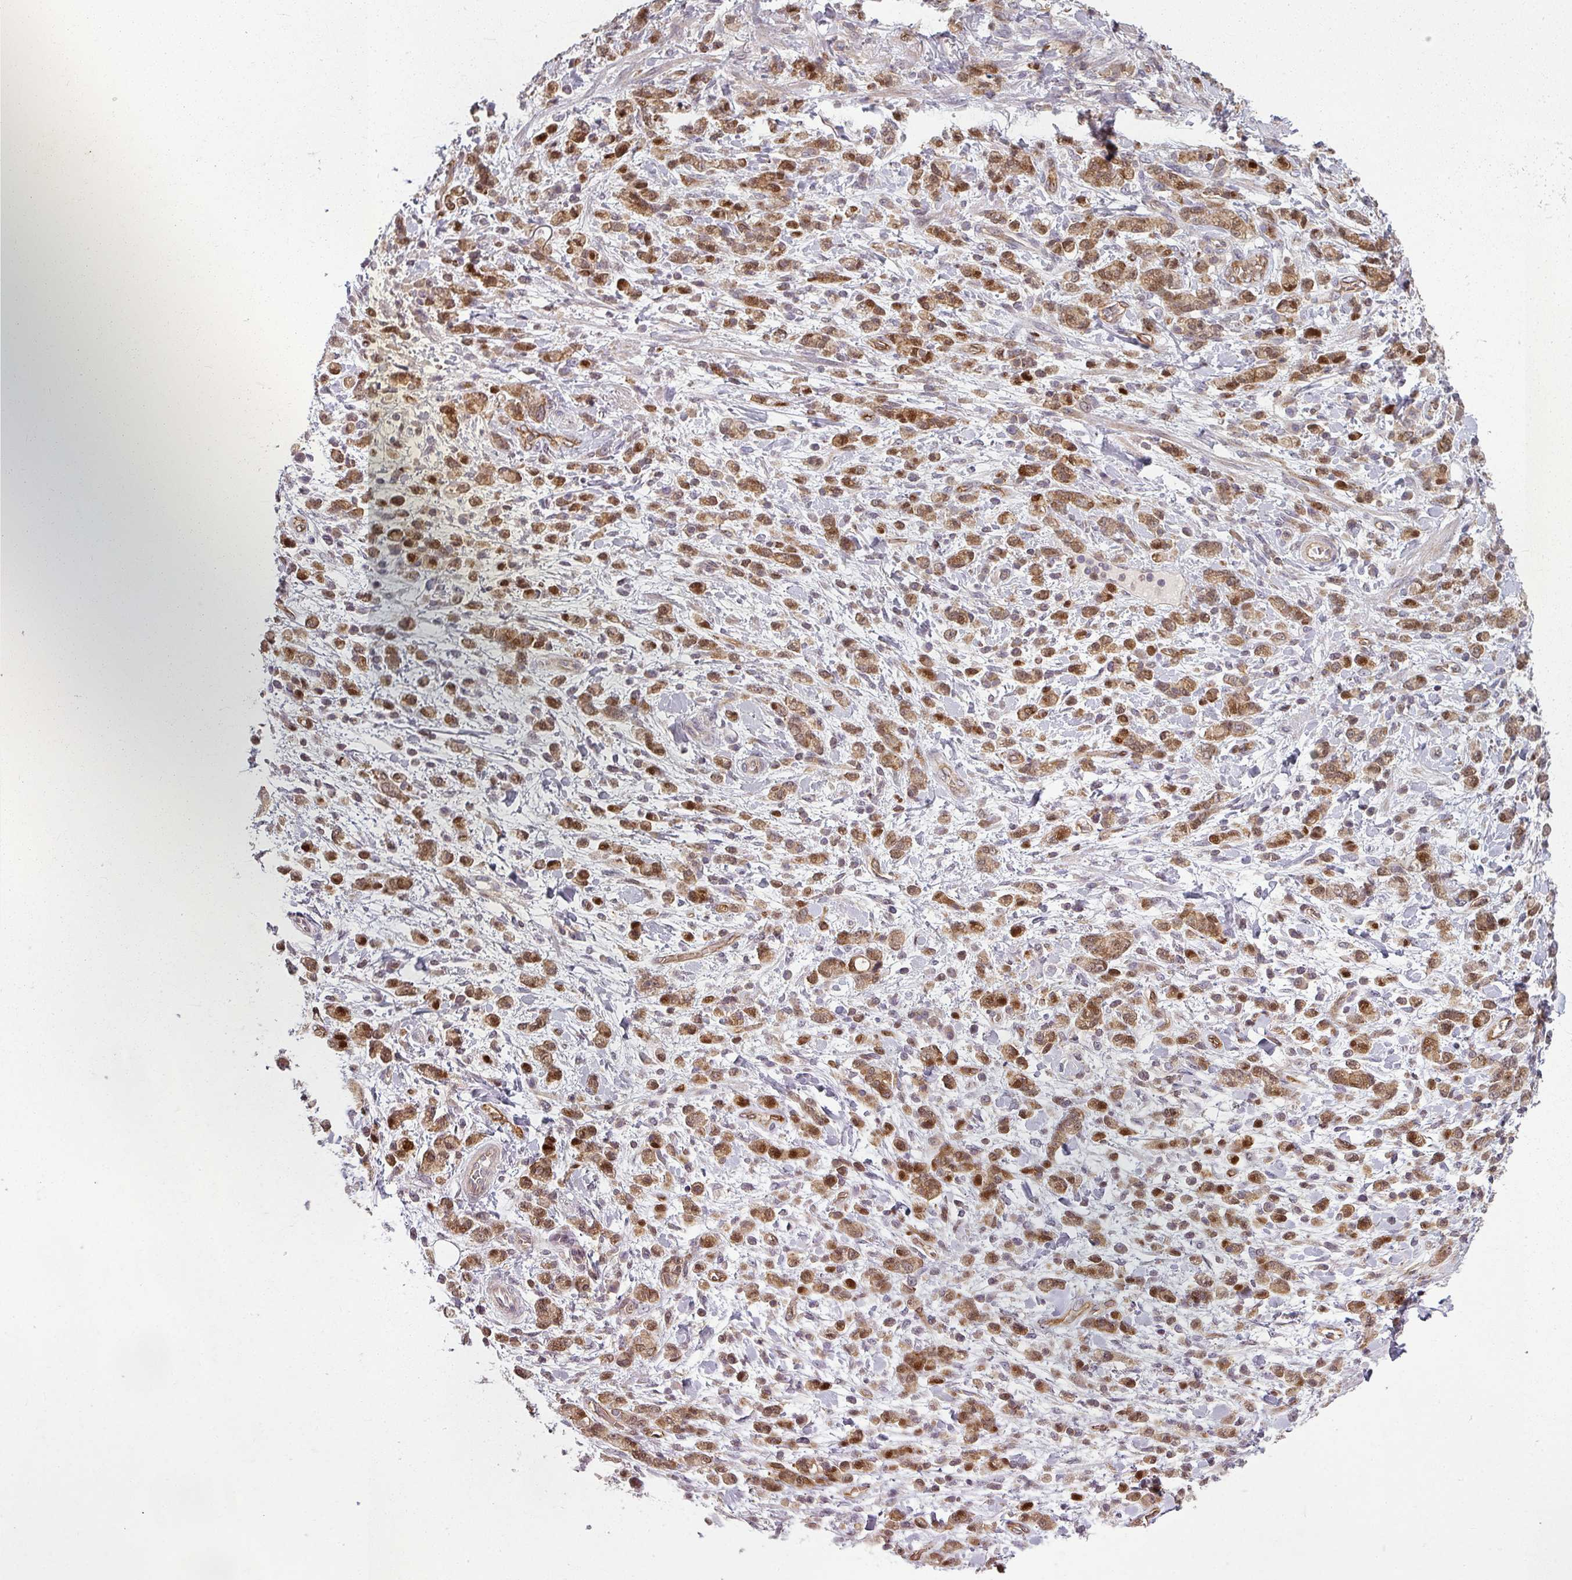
{"staining": {"intensity": "moderate", "quantity": ">75%", "location": "cytoplasmic/membranous,nuclear"}, "tissue": "stomach cancer", "cell_type": "Tumor cells", "image_type": "cancer", "snomed": [{"axis": "morphology", "description": "Adenocarcinoma, NOS"}, {"axis": "topography", "description": "Stomach"}], "caption": "Immunohistochemical staining of human stomach cancer (adenocarcinoma) demonstrates medium levels of moderate cytoplasmic/membranous and nuclear positivity in about >75% of tumor cells.", "gene": "CLIC1", "patient": {"sex": "male", "age": 77}}